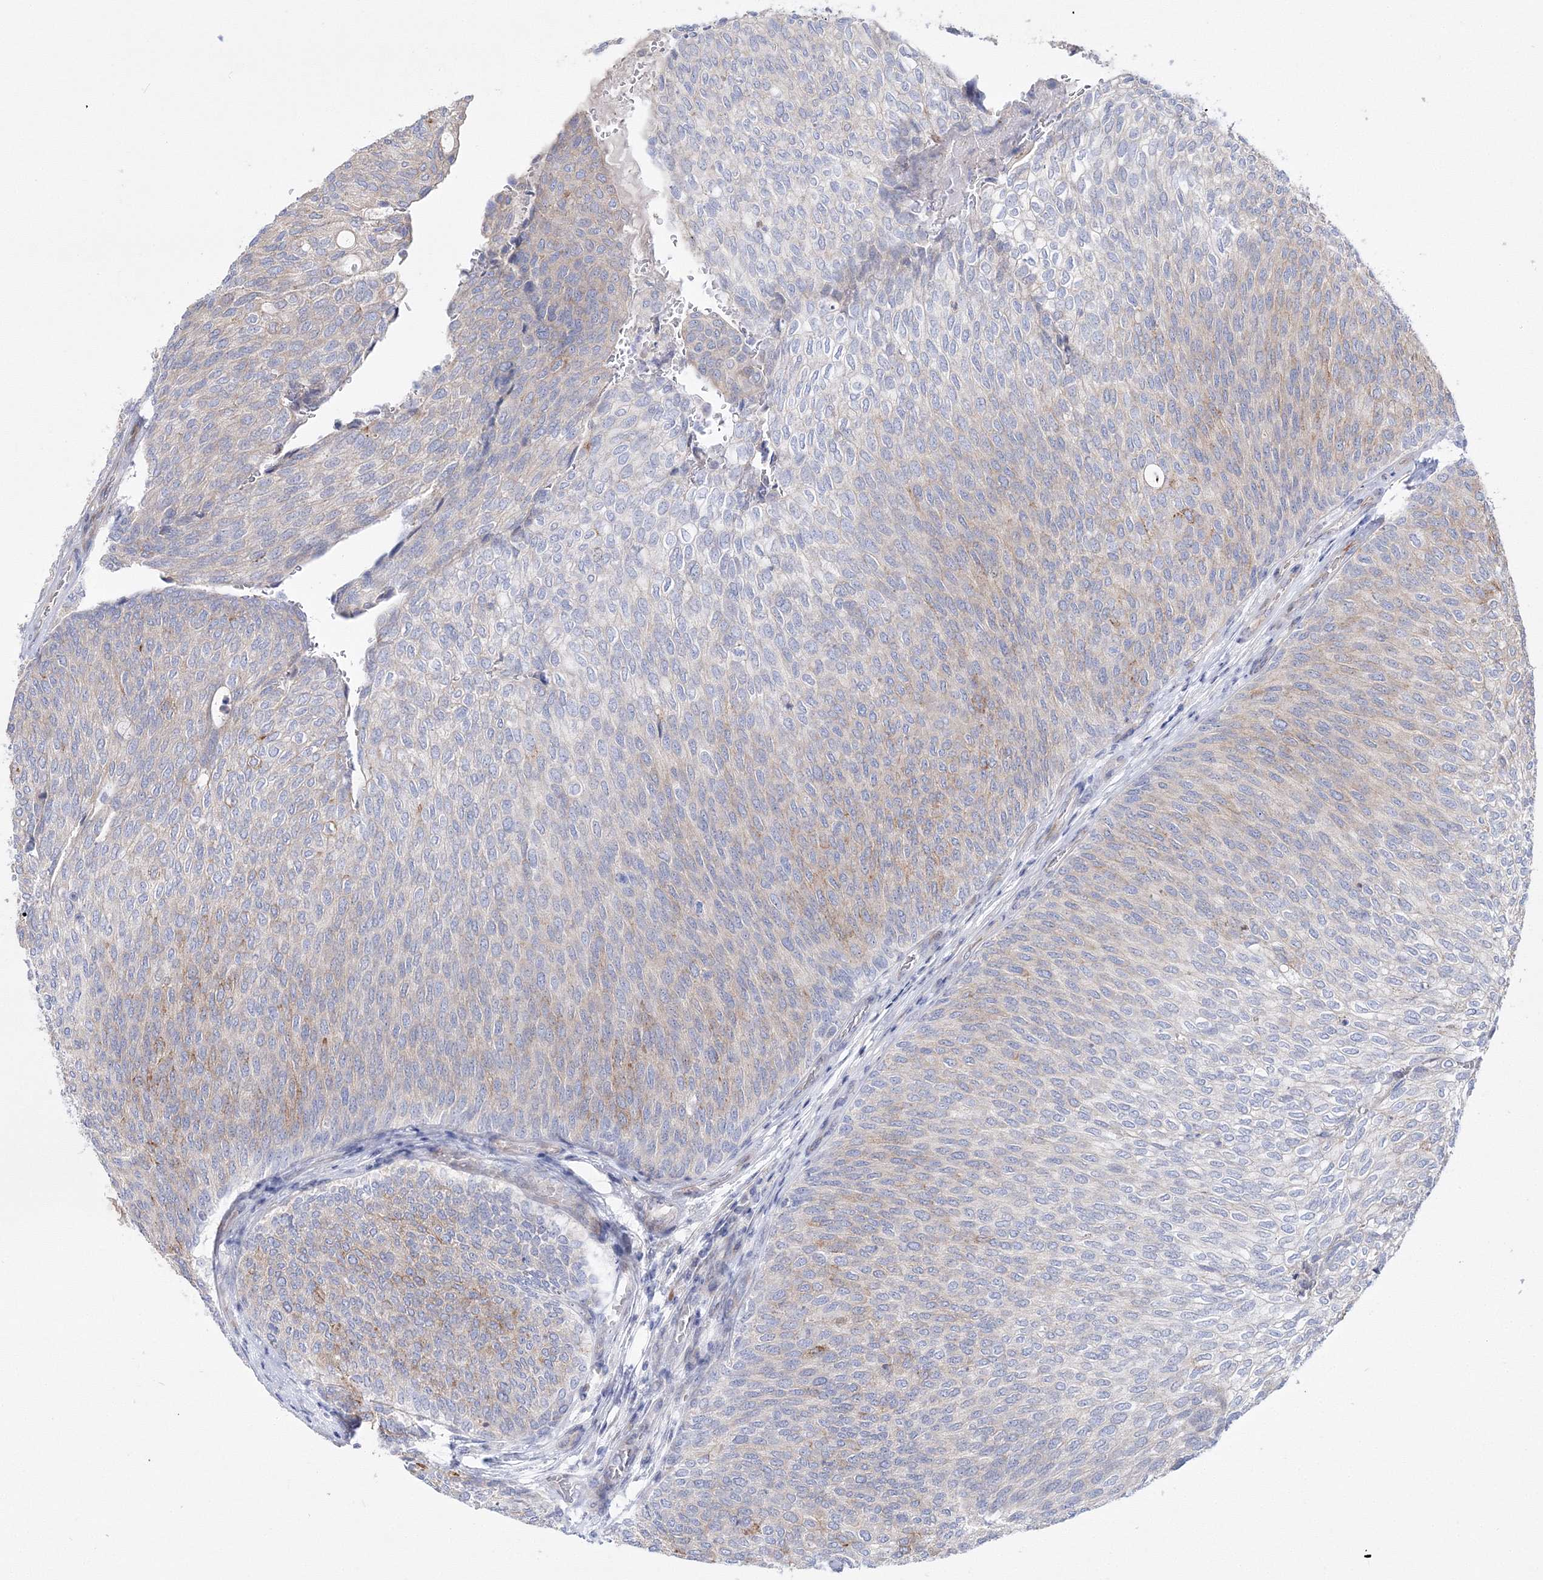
{"staining": {"intensity": "moderate", "quantity": "<25%", "location": "cytoplasmic/membranous"}, "tissue": "urothelial cancer", "cell_type": "Tumor cells", "image_type": "cancer", "snomed": [{"axis": "morphology", "description": "Urothelial carcinoma, Low grade"}, {"axis": "topography", "description": "Urinary bladder"}], "caption": "Moderate cytoplasmic/membranous protein staining is identified in approximately <25% of tumor cells in urothelial cancer. The protein is shown in brown color, while the nuclei are stained blue.", "gene": "ARHGAP32", "patient": {"sex": "female", "age": 79}}